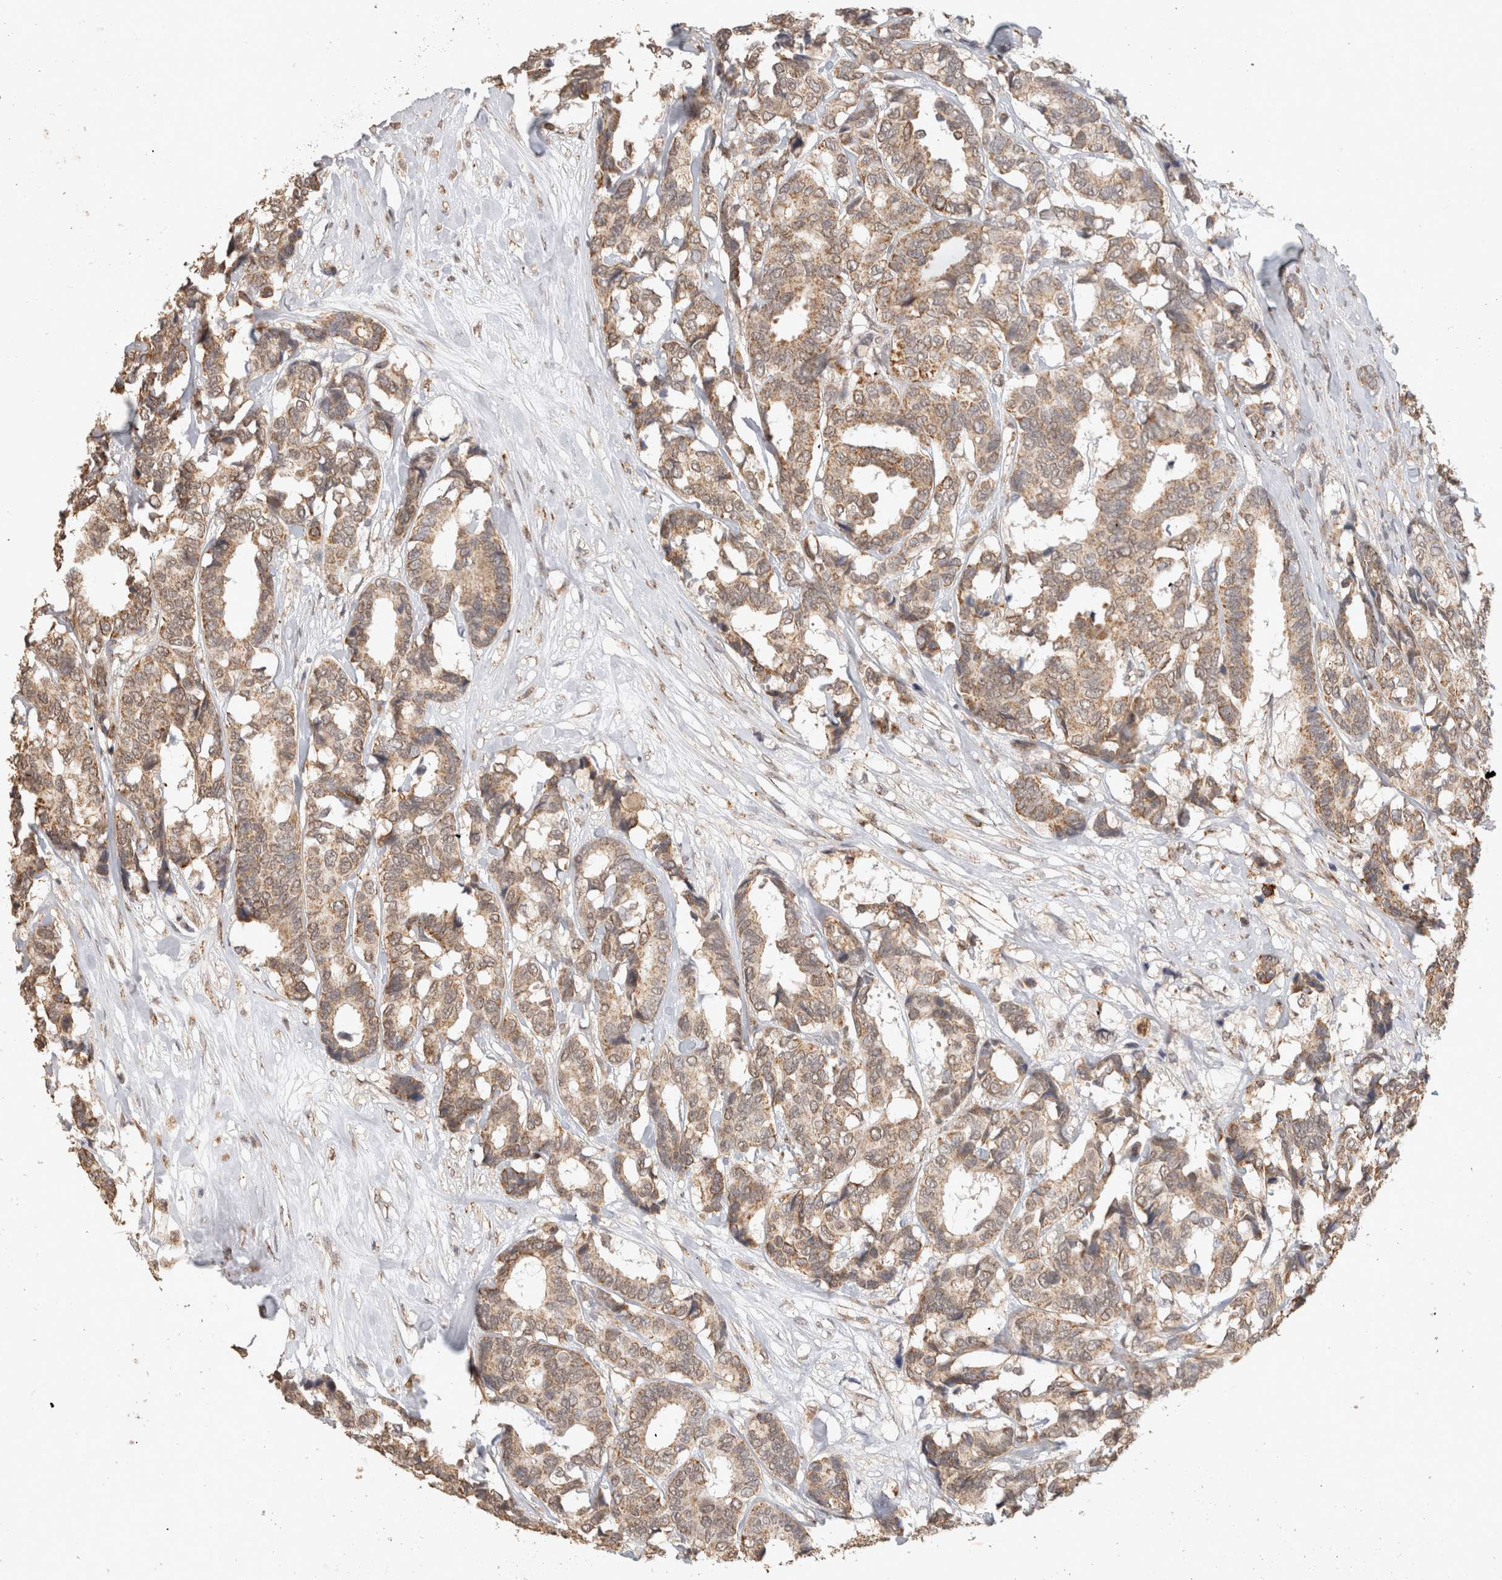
{"staining": {"intensity": "weak", "quantity": ">75%", "location": "cytoplasmic/membranous"}, "tissue": "breast cancer", "cell_type": "Tumor cells", "image_type": "cancer", "snomed": [{"axis": "morphology", "description": "Duct carcinoma"}, {"axis": "topography", "description": "Breast"}], "caption": "Protein staining reveals weak cytoplasmic/membranous expression in approximately >75% of tumor cells in breast cancer (intraductal carcinoma).", "gene": "BNIP3L", "patient": {"sex": "female", "age": 87}}